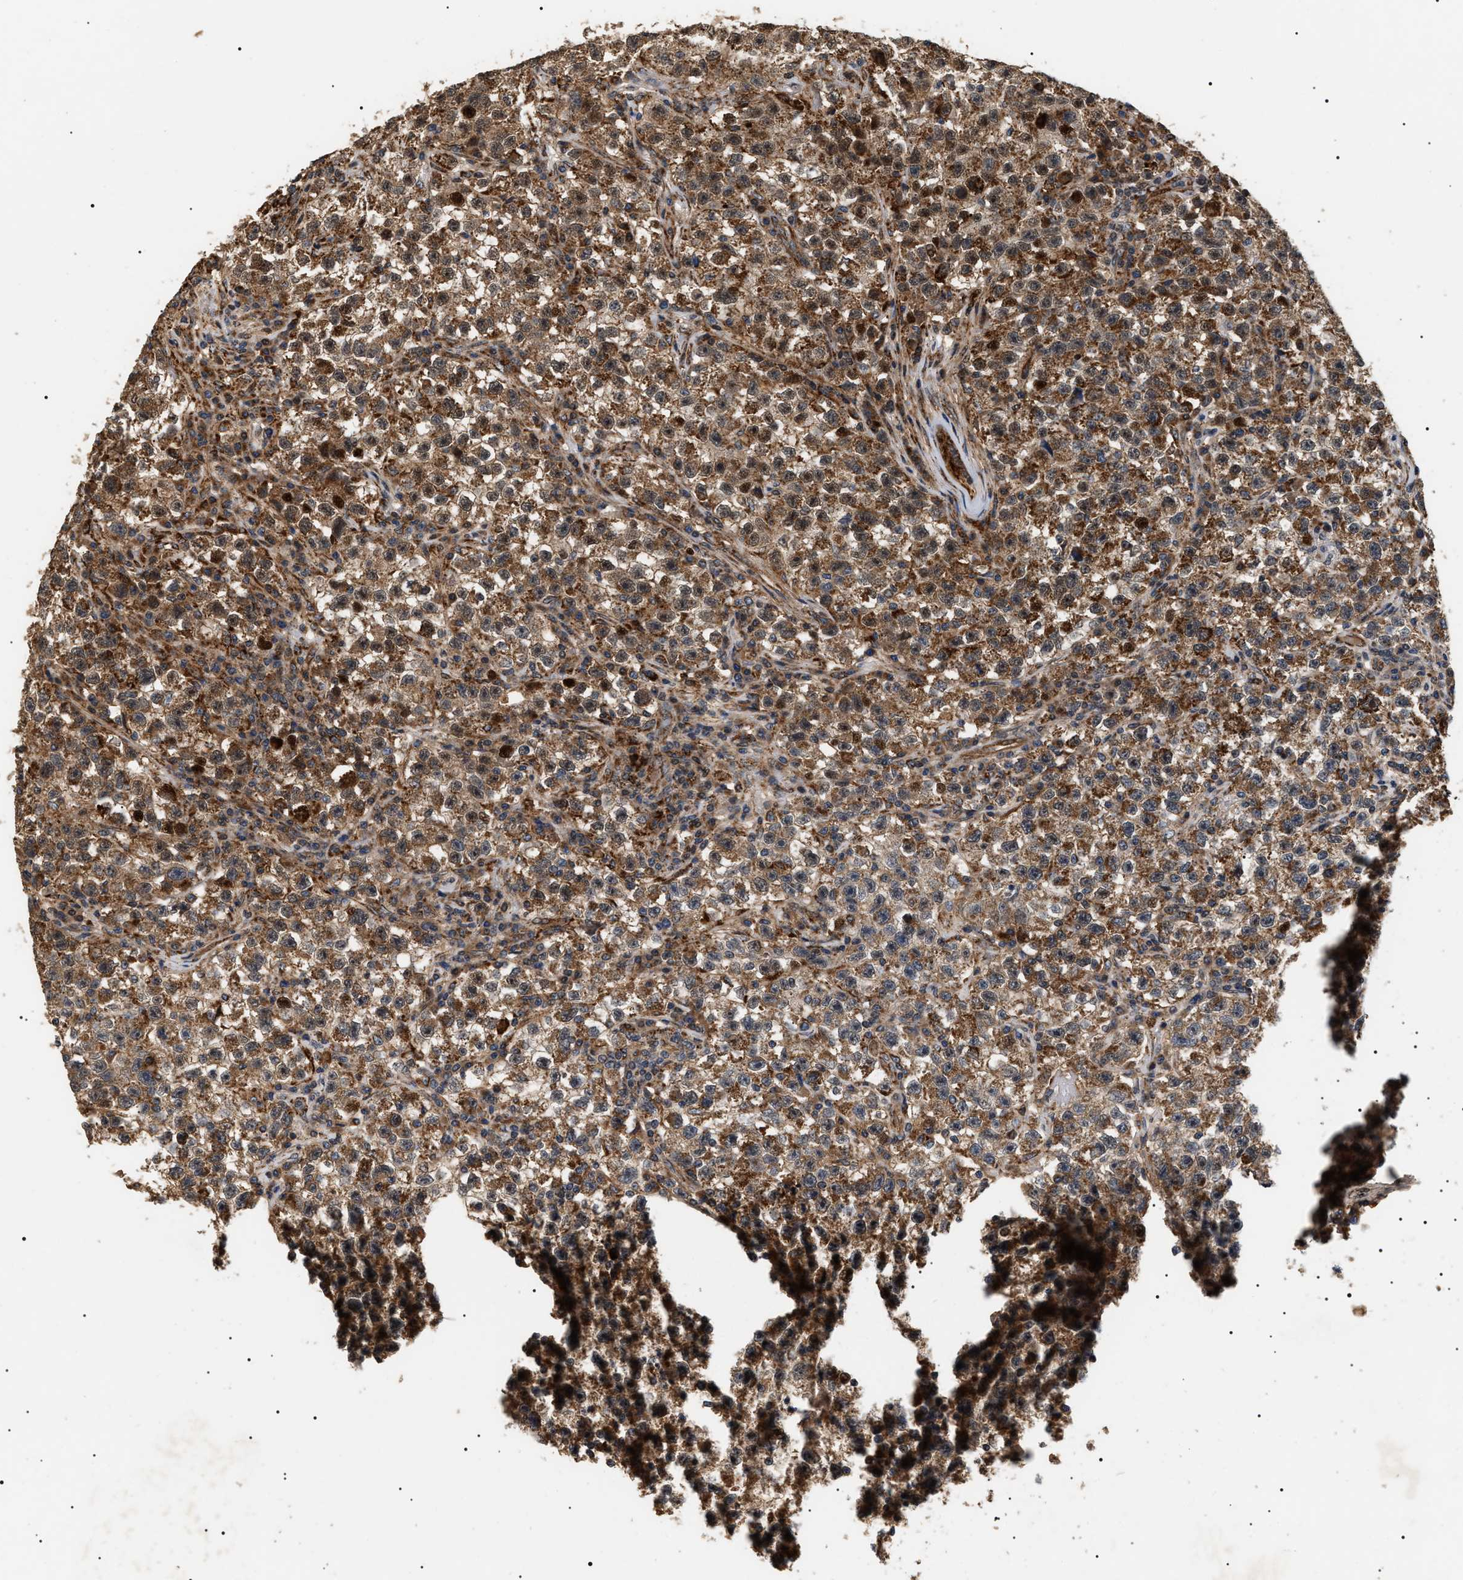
{"staining": {"intensity": "moderate", "quantity": ">75%", "location": "cytoplasmic/membranous,nuclear"}, "tissue": "testis cancer", "cell_type": "Tumor cells", "image_type": "cancer", "snomed": [{"axis": "morphology", "description": "Seminoma, NOS"}, {"axis": "topography", "description": "Testis"}], "caption": "Testis cancer (seminoma) stained with DAB (3,3'-diaminobenzidine) immunohistochemistry shows medium levels of moderate cytoplasmic/membranous and nuclear expression in about >75% of tumor cells.", "gene": "ZBTB26", "patient": {"sex": "male", "age": 22}}